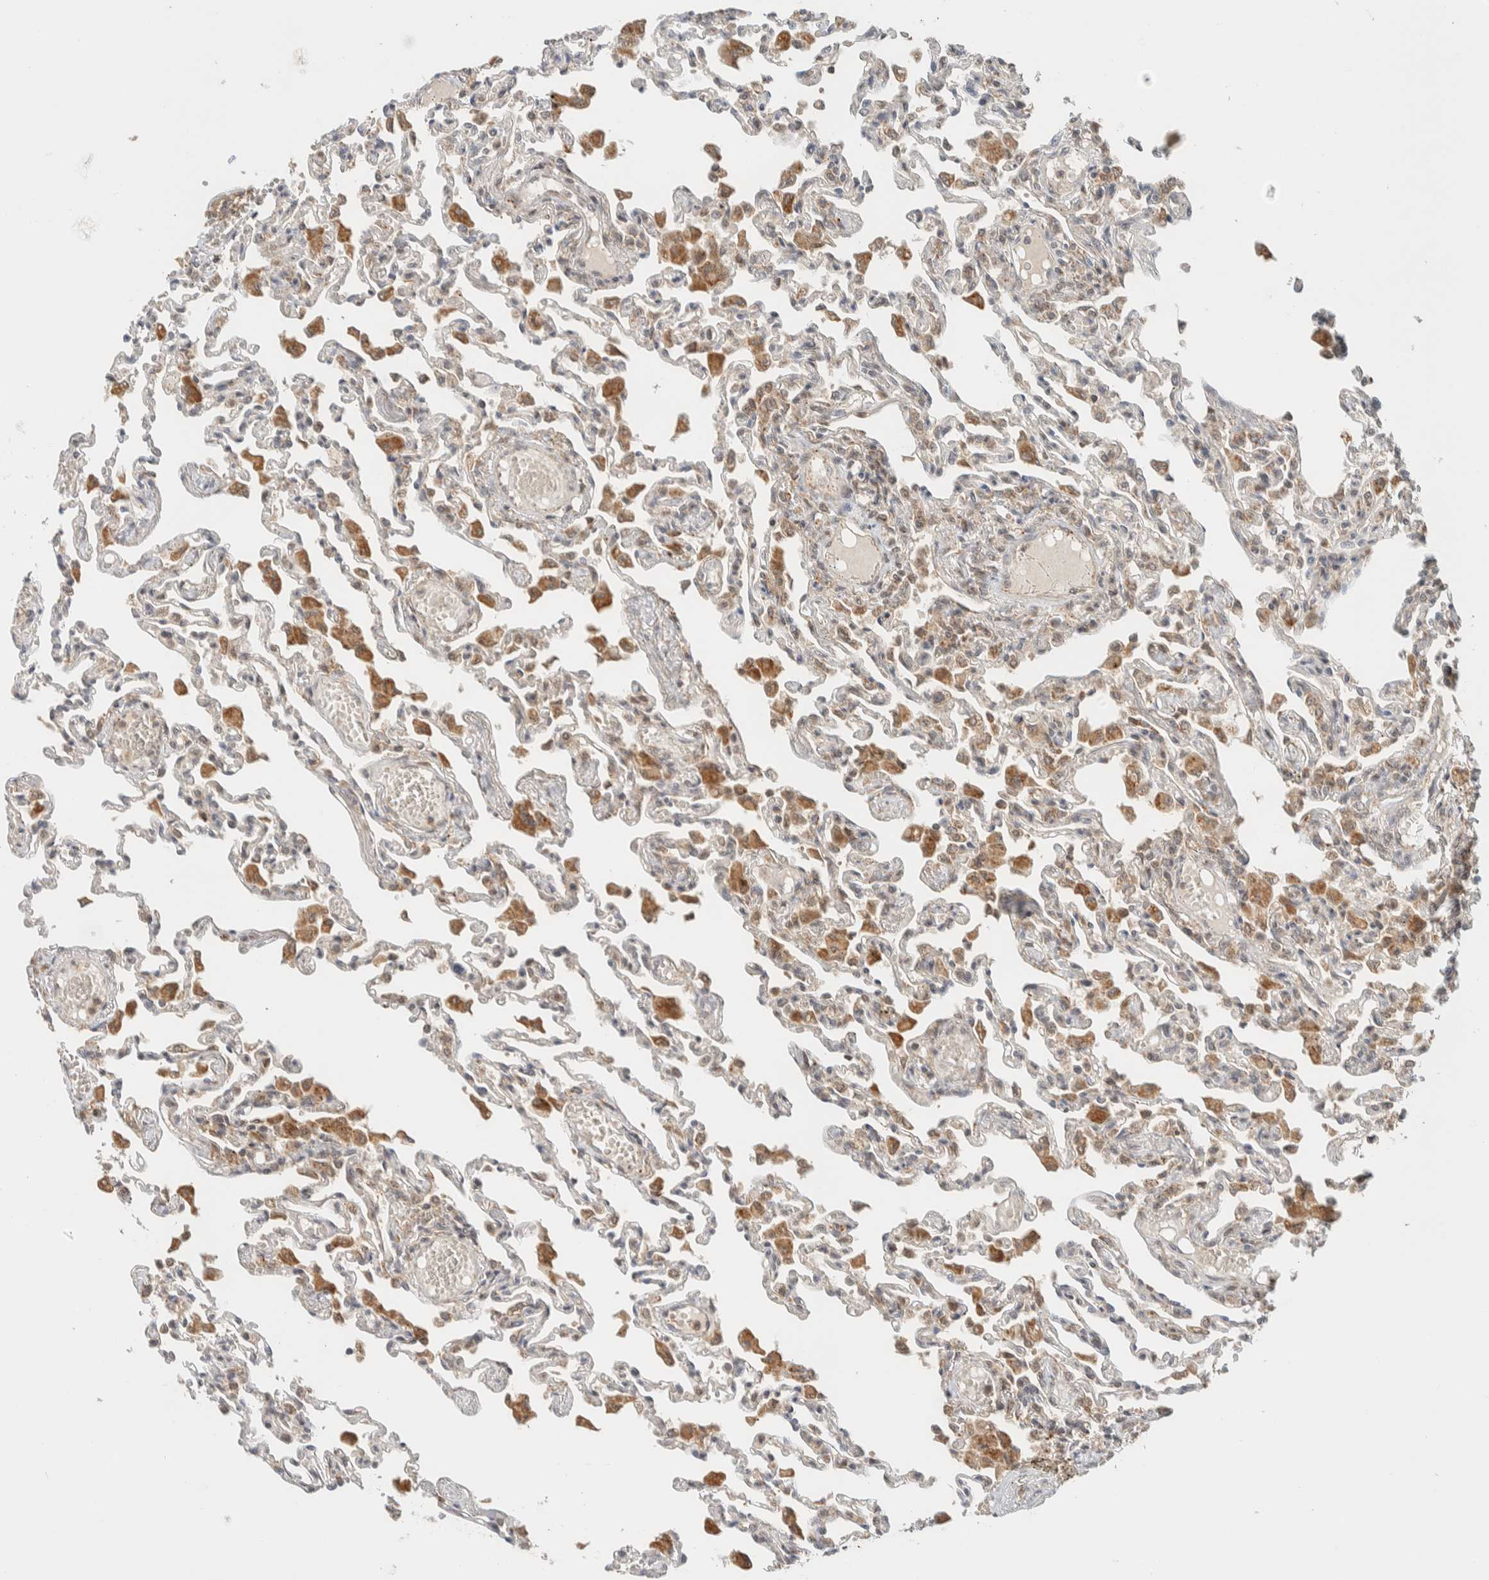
{"staining": {"intensity": "moderate", "quantity": "<25%", "location": "cytoplasmic/membranous"}, "tissue": "lung", "cell_type": "Alveolar cells", "image_type": "normal", "snomed": [{"axis": "morphology", "description": "Normal tissue, NOS"}, {"axis": "topography", "description": "Bronchus"}, {"axis": "topography", "description": "Lung"}], "caption": "Immunohistochemistry (IHC) of benign human lung shows low levels of moderate cytoplasmic/membranous expression in approximately <25% of alveolar cells.", "gene": "MRPL41", "patient": {"sex": "female", "age": 49}}